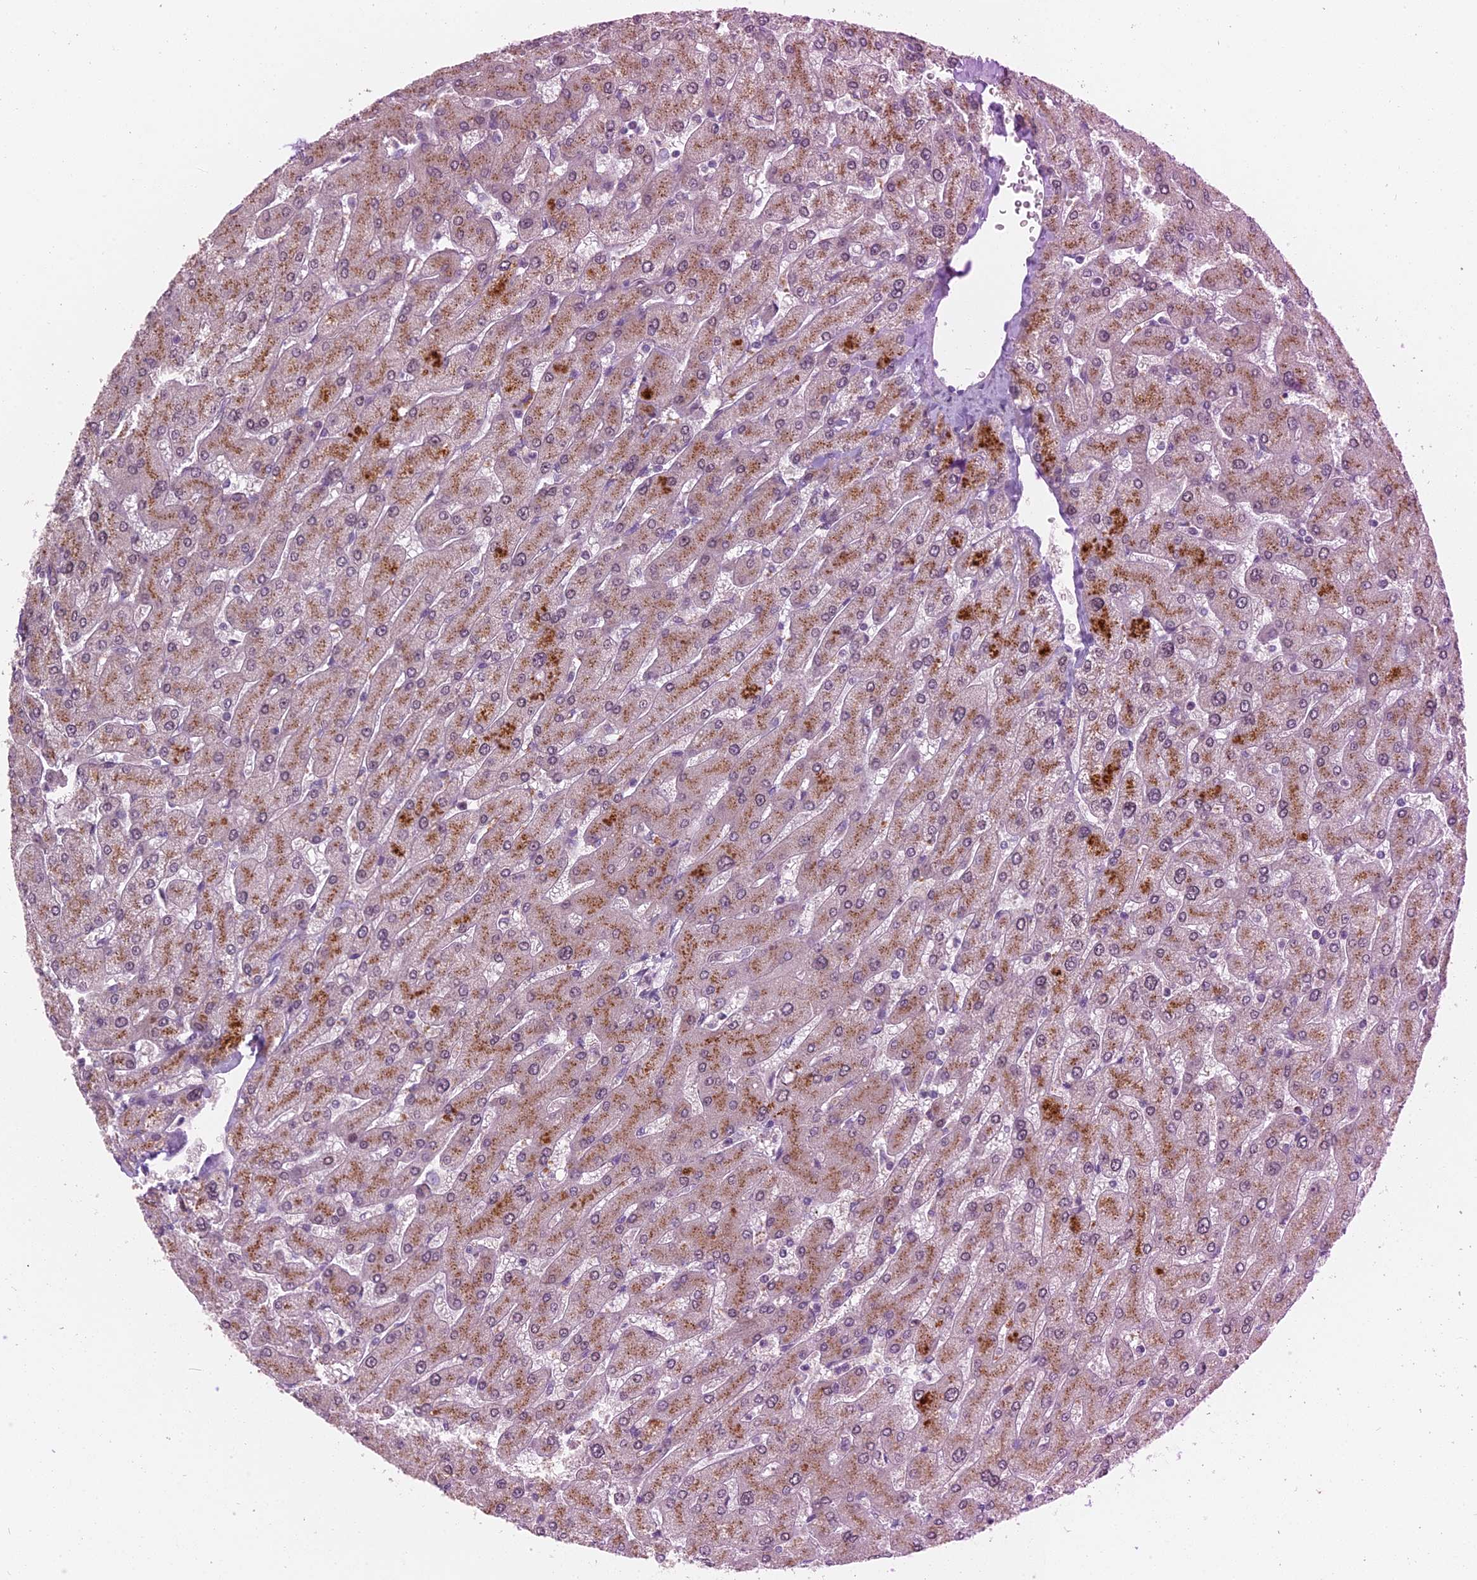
{"staining": {"intensity": "negative", "quantity": "none", "location": "none"}, "tissue": "liver", "cell_type": "Cholangiocytes", "image_type": "normal", "snomed": [{"axis": "morphology", "description": "Normal tissue, NOS"}, {"axis": "topography", "description": "Liver"}], "caption": "Liver stained for a protein using IHC displays no expression cholangiocytes.", "gene": "MTRF1", "patient": {"sex": "male", "age": 55}}